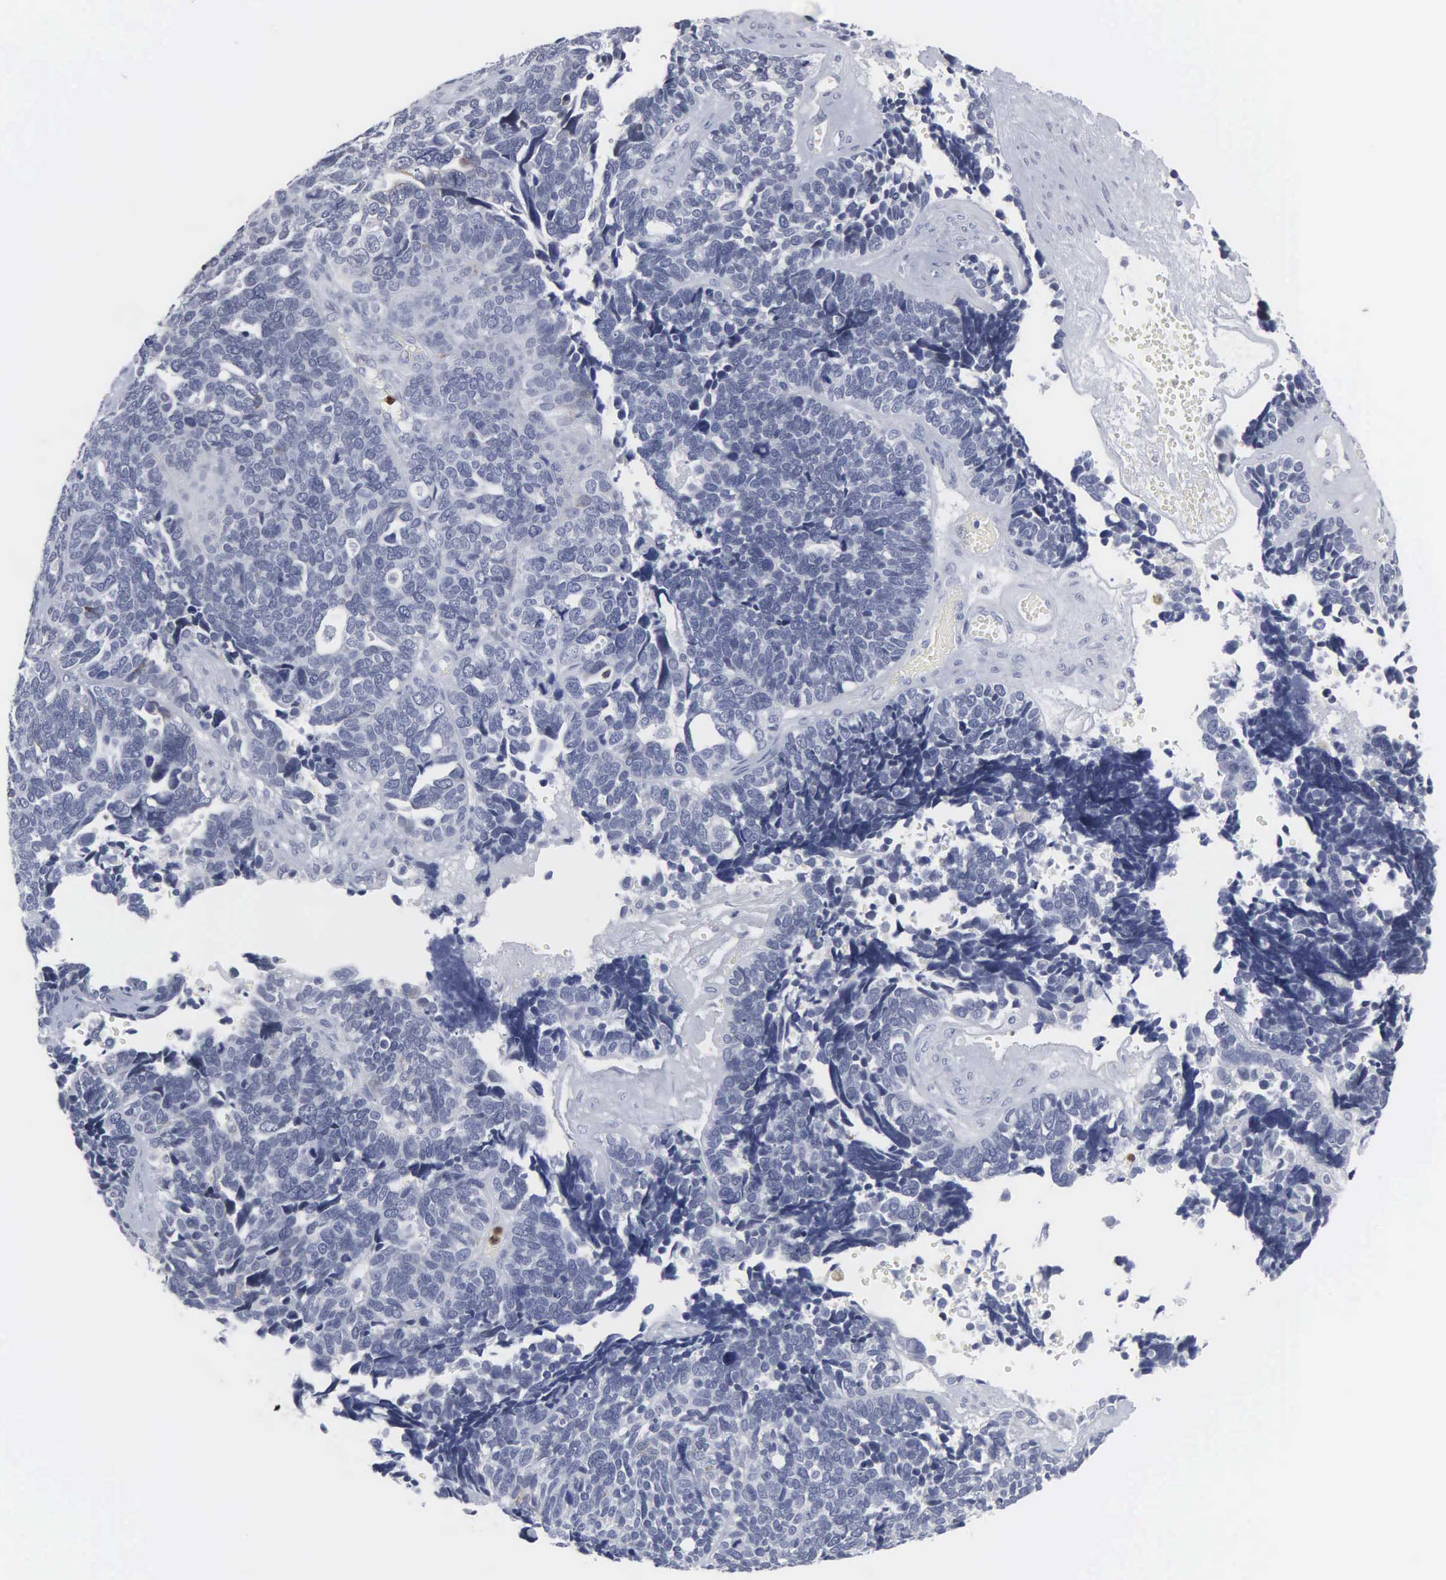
{"staining": {"intensity": "negative", "quantity": "none", "location": "none"}, "tissue": "ovarian cancer", "cell_type": "Tumor cells", "image_type": "cancer", "snomed": [{"axis": "morphology", "description": "Cystadenocarcinoma, serous, NOS"}, {"axis": "topography", "description": "Ovary"}], "caption": "Immunohistochemical staining of serous cystadenocarcinoma (ovarian) exhibits no significant staining in tumor cells.", "gene": "SPIN3", "patient": {"sex": "female", "age": 77}}